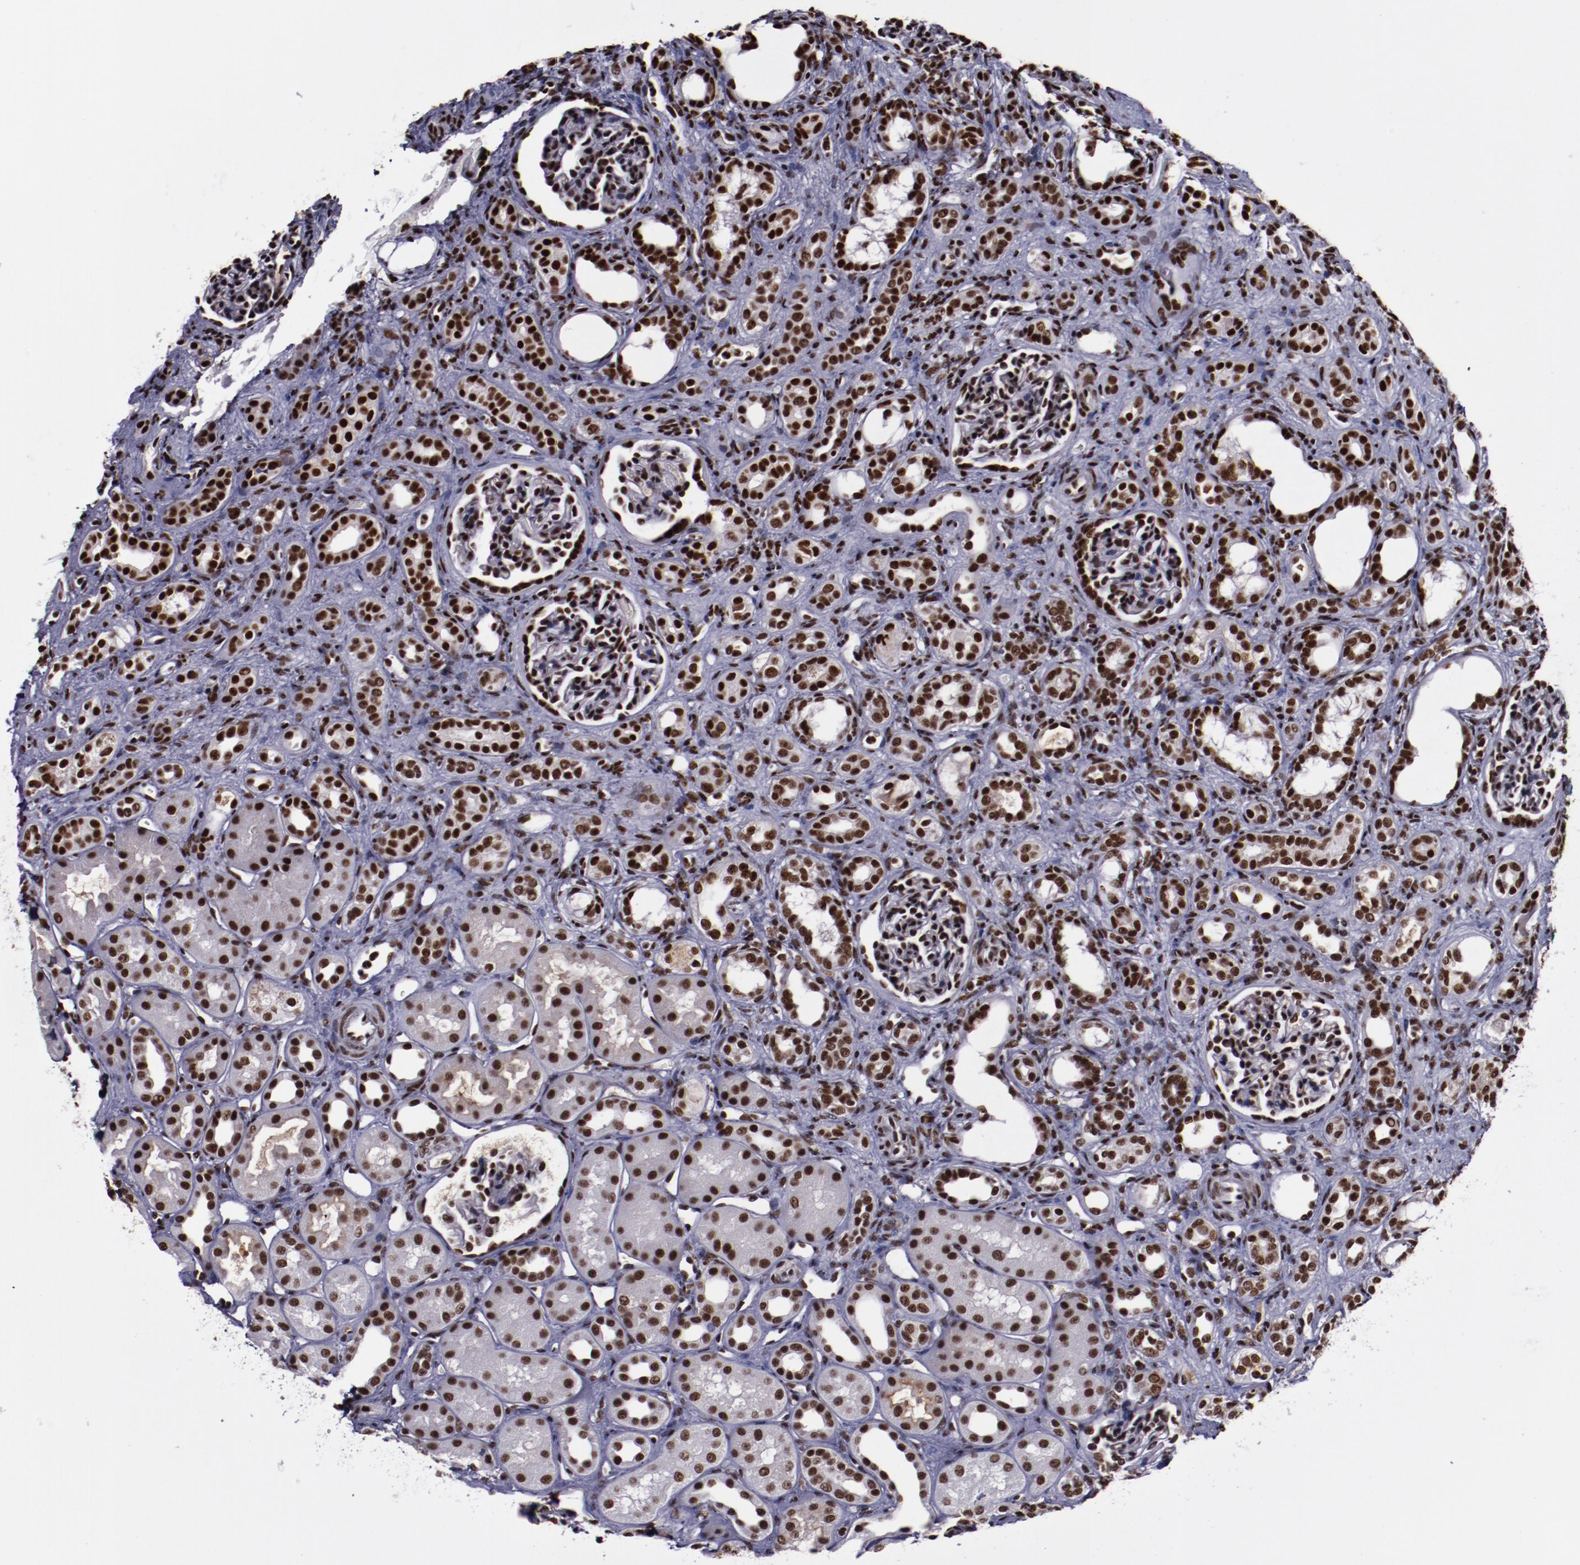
{"staining": {"intensity": "strong", "quantity": "25%-75%", "location": "nuclear"}, "tissue": "kidney", "cell_type": "Cells in glomeruli", "image_type": "normal", "snomed": [{"axis": "morphology", "description": "Normal tissue, NOS"}, {"axis": "topography", "description": "Kidney"}], "caption": "An IHC image of benign tissue is shown. Protein staining in brown highlights strong nuclear positivity in kidney within cells in glomeruli.", "gene": "ERH", "patient": {"sex": "male", "age": 7}}